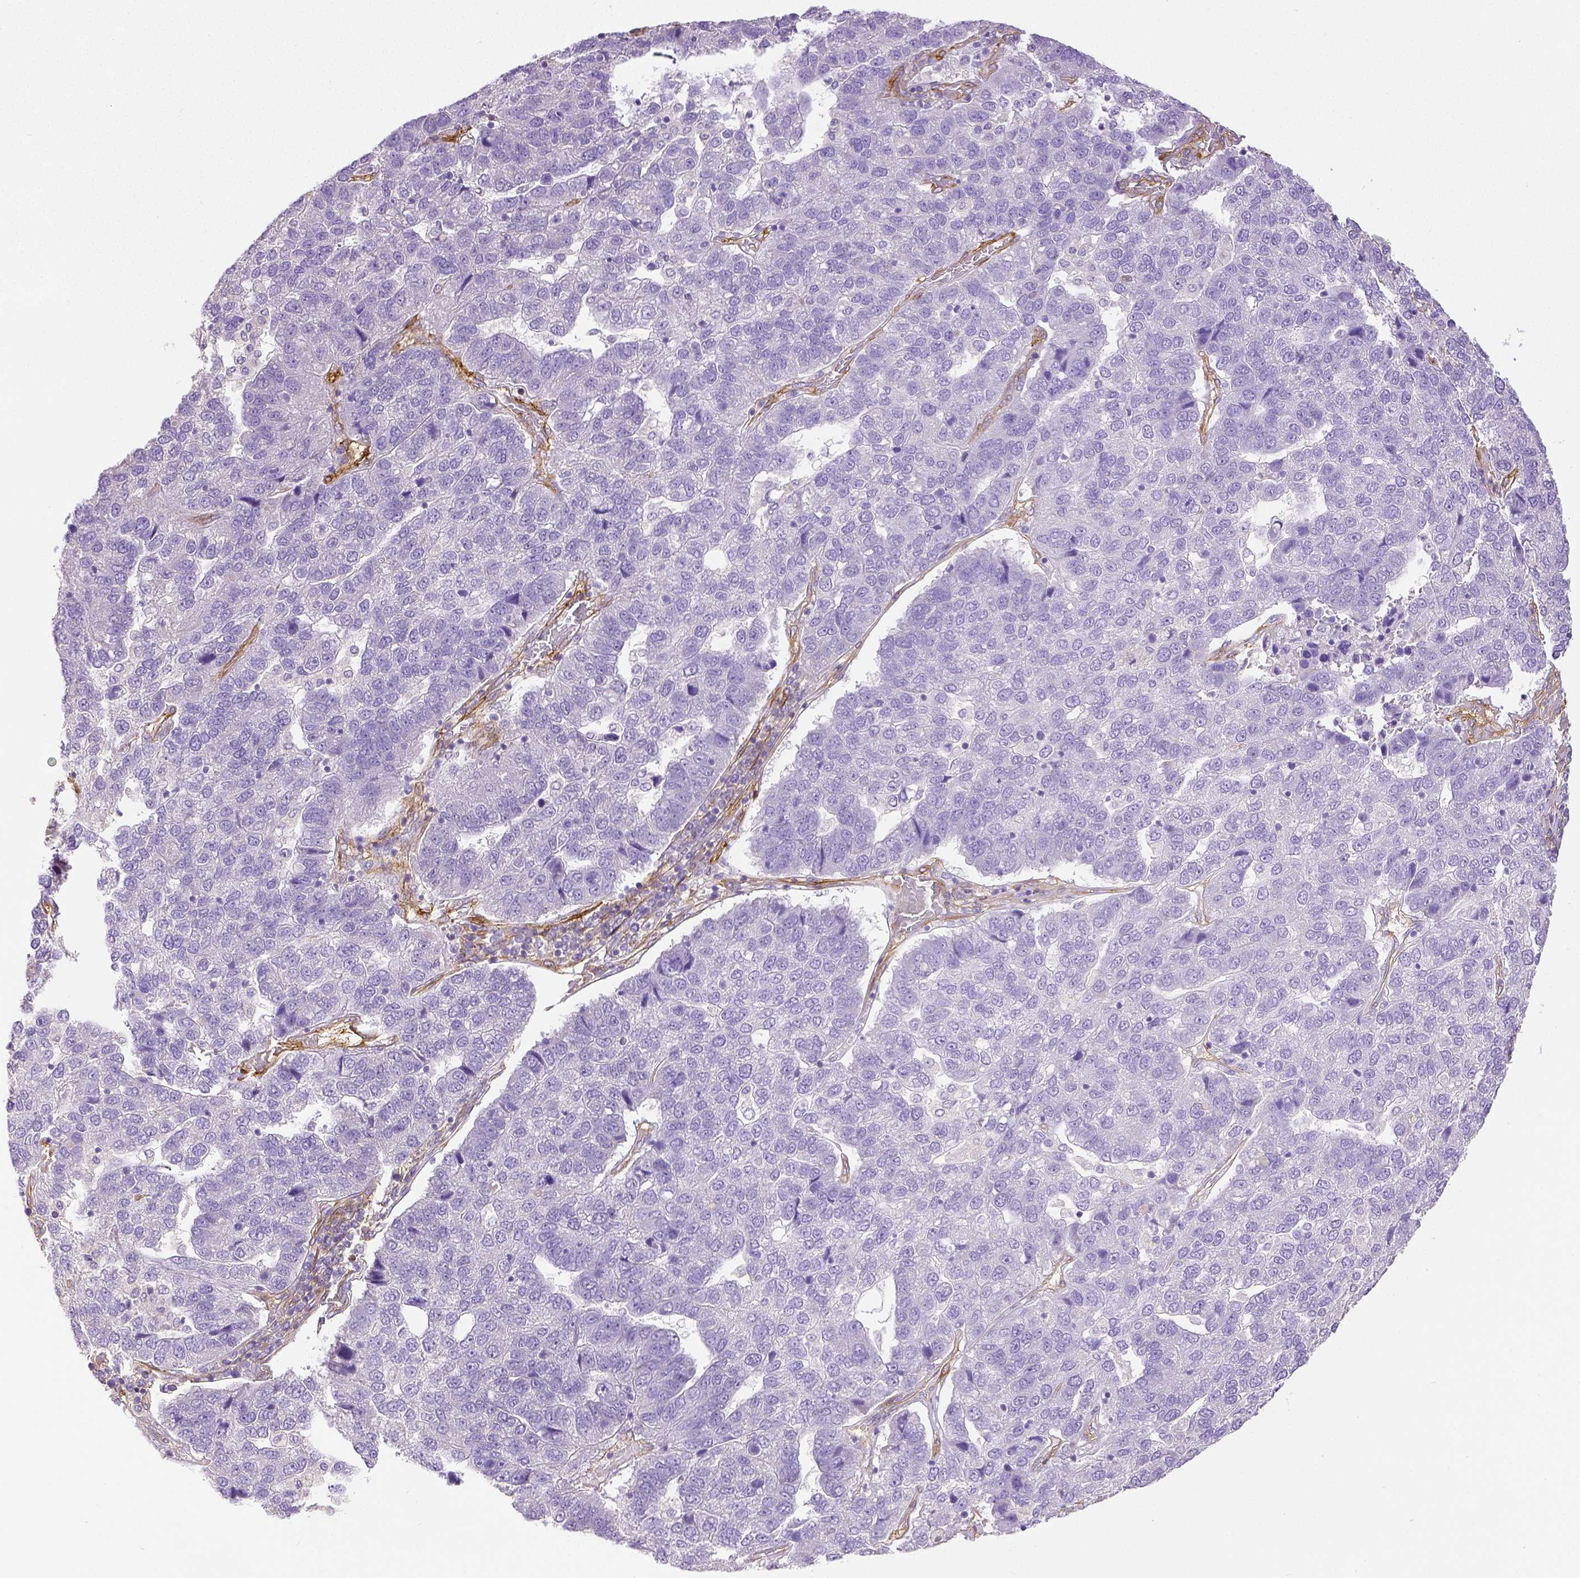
{"staining": {"intensity": "negative", "quantity": "none", "location": "none"}, "tissue": "pancreatic cancer", "cell_type": "Tumor cells", "image_type": "cancer", "snomed": [{"axis": "morphology", "description": "Adenocarcinoma, NOS"}, {"axis": "topography", "description": "Pancreas"}], "caption": "Tumor cells are negative for protein expression in human pancreatic adenocarcinoma.", "gene": "THY1", "patient": {"sex": "female", "age": 61}}